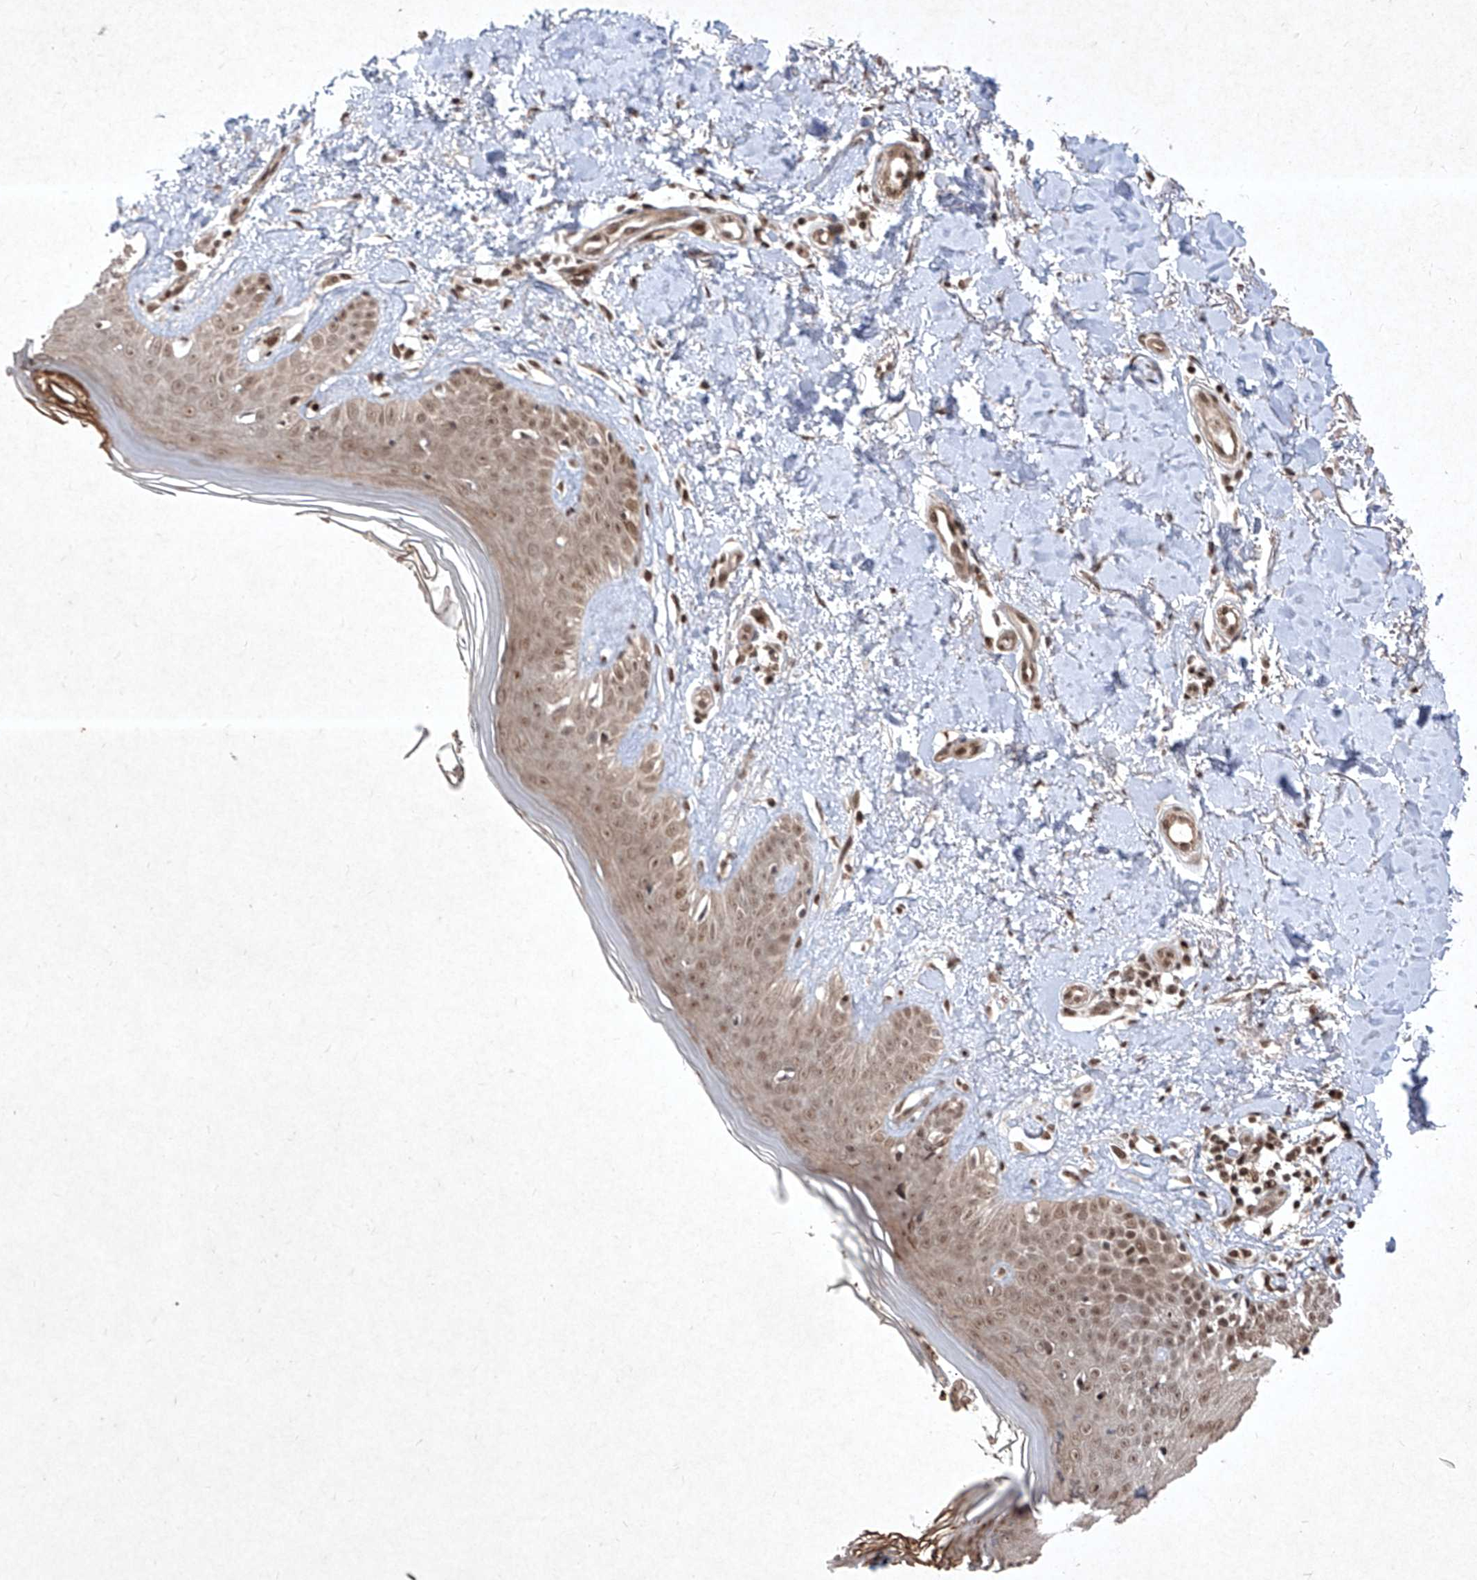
{"staining": {"intensity": "moderate", "quantity": ">75%", "location": "nuclear"}, "tissue": "skin", "cell_type": "Fibroblasts", "image_type": "normal", "snomed": [{"axis": "morphology", "description": "Normal tissue, NOS"}, {"axis": "topography", "description": "Skin"}], "caption": "DAB immunohistochemical staining of benign human skin shows moderate nuclear protein staining in approximately >75% of fibroblasts. (IHC, brightfield microscopy, high magnification).", "gene": "IRF2", "patient": {"sex": "female", "age": 64}}